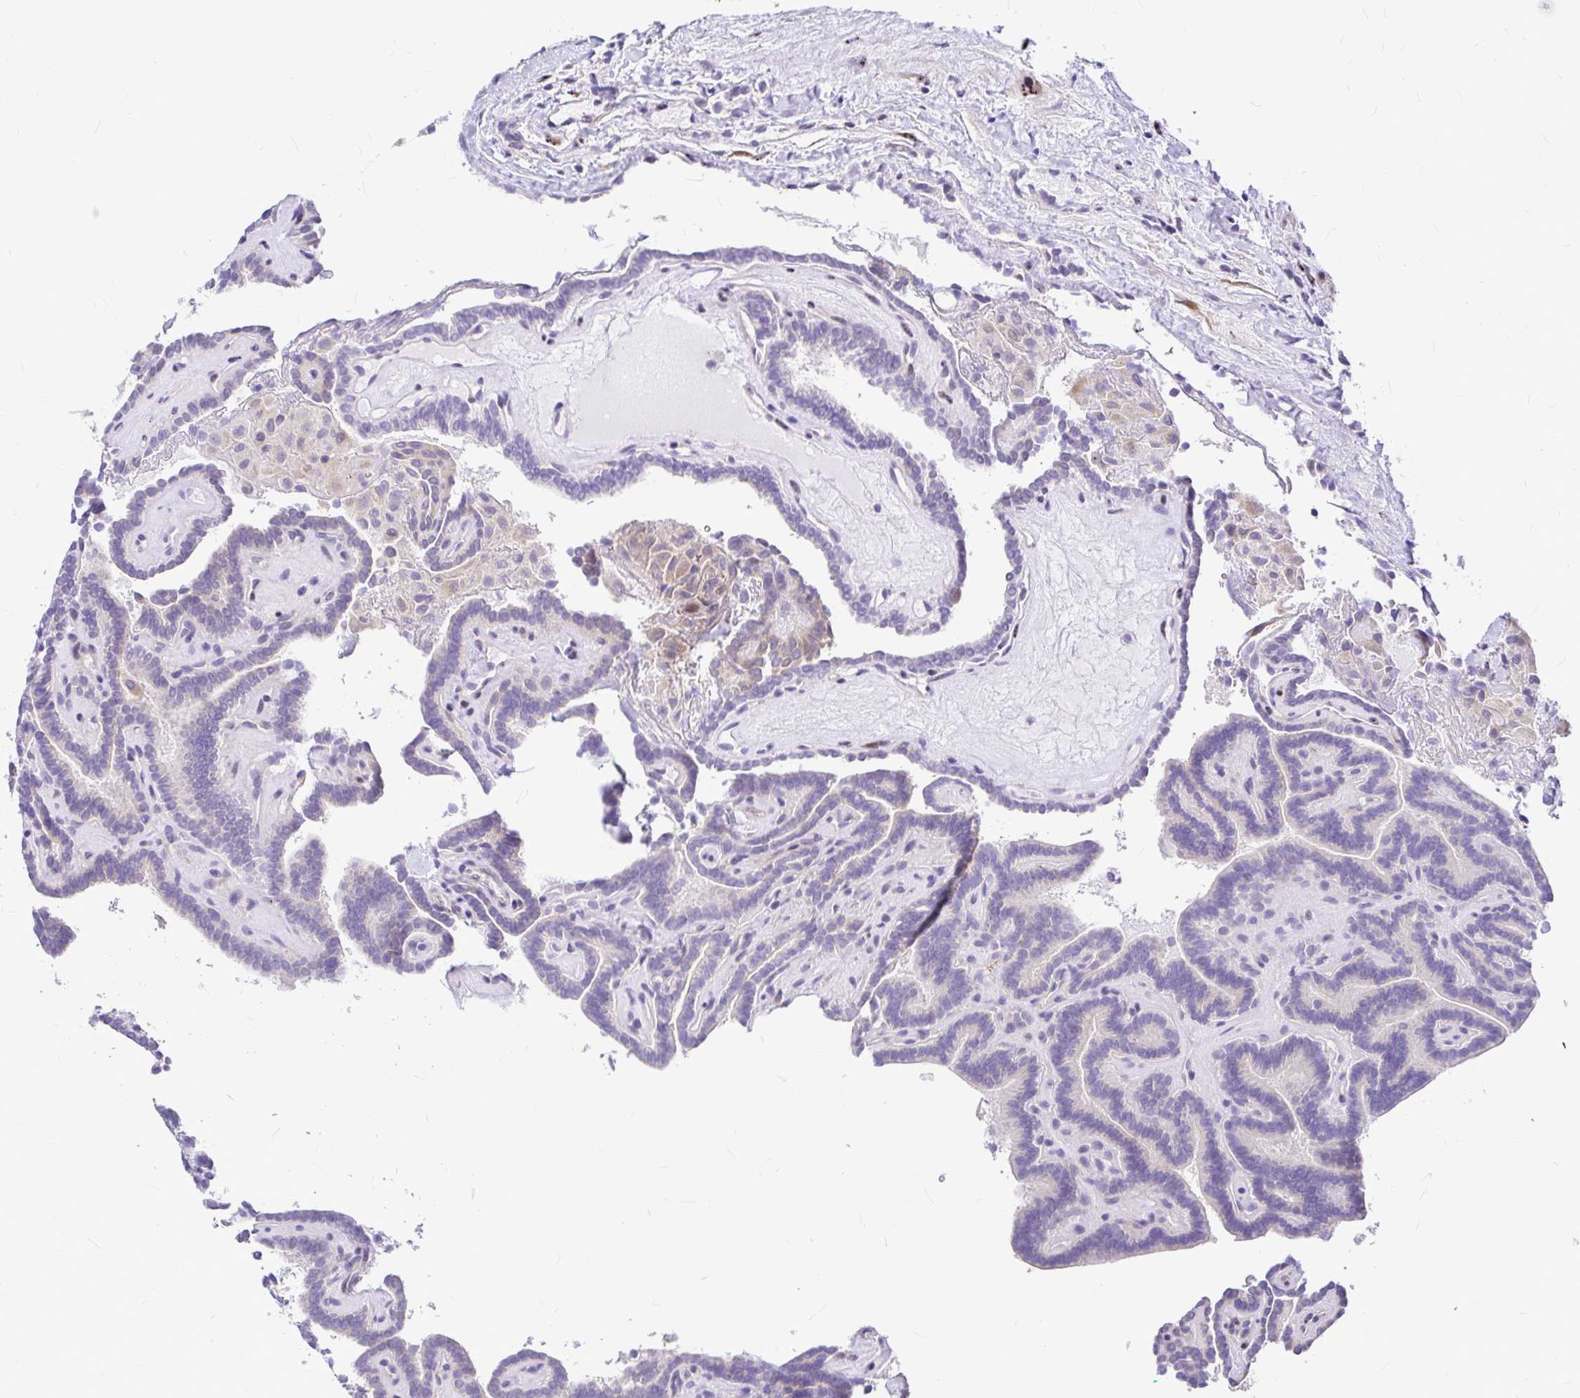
{"staining": {"intensity": "negative", "quantity": "none", "location": "none"}, "tissue": "thyroid cancer", "cell_type": "Tumor cells", "image_type": "cancer", "snomed": [{"axis": "morphology", "description": "Papillary adenocarcinoma, NOS"}, {"axis": "topography", "description": "Thyroid gland"}], "caption": "There is no significant positivity in tumor cells of papillary adenocarcinoma (thyroid).", "gene": "GABBR2", "patient": {"sex": "female", "age": 21}}